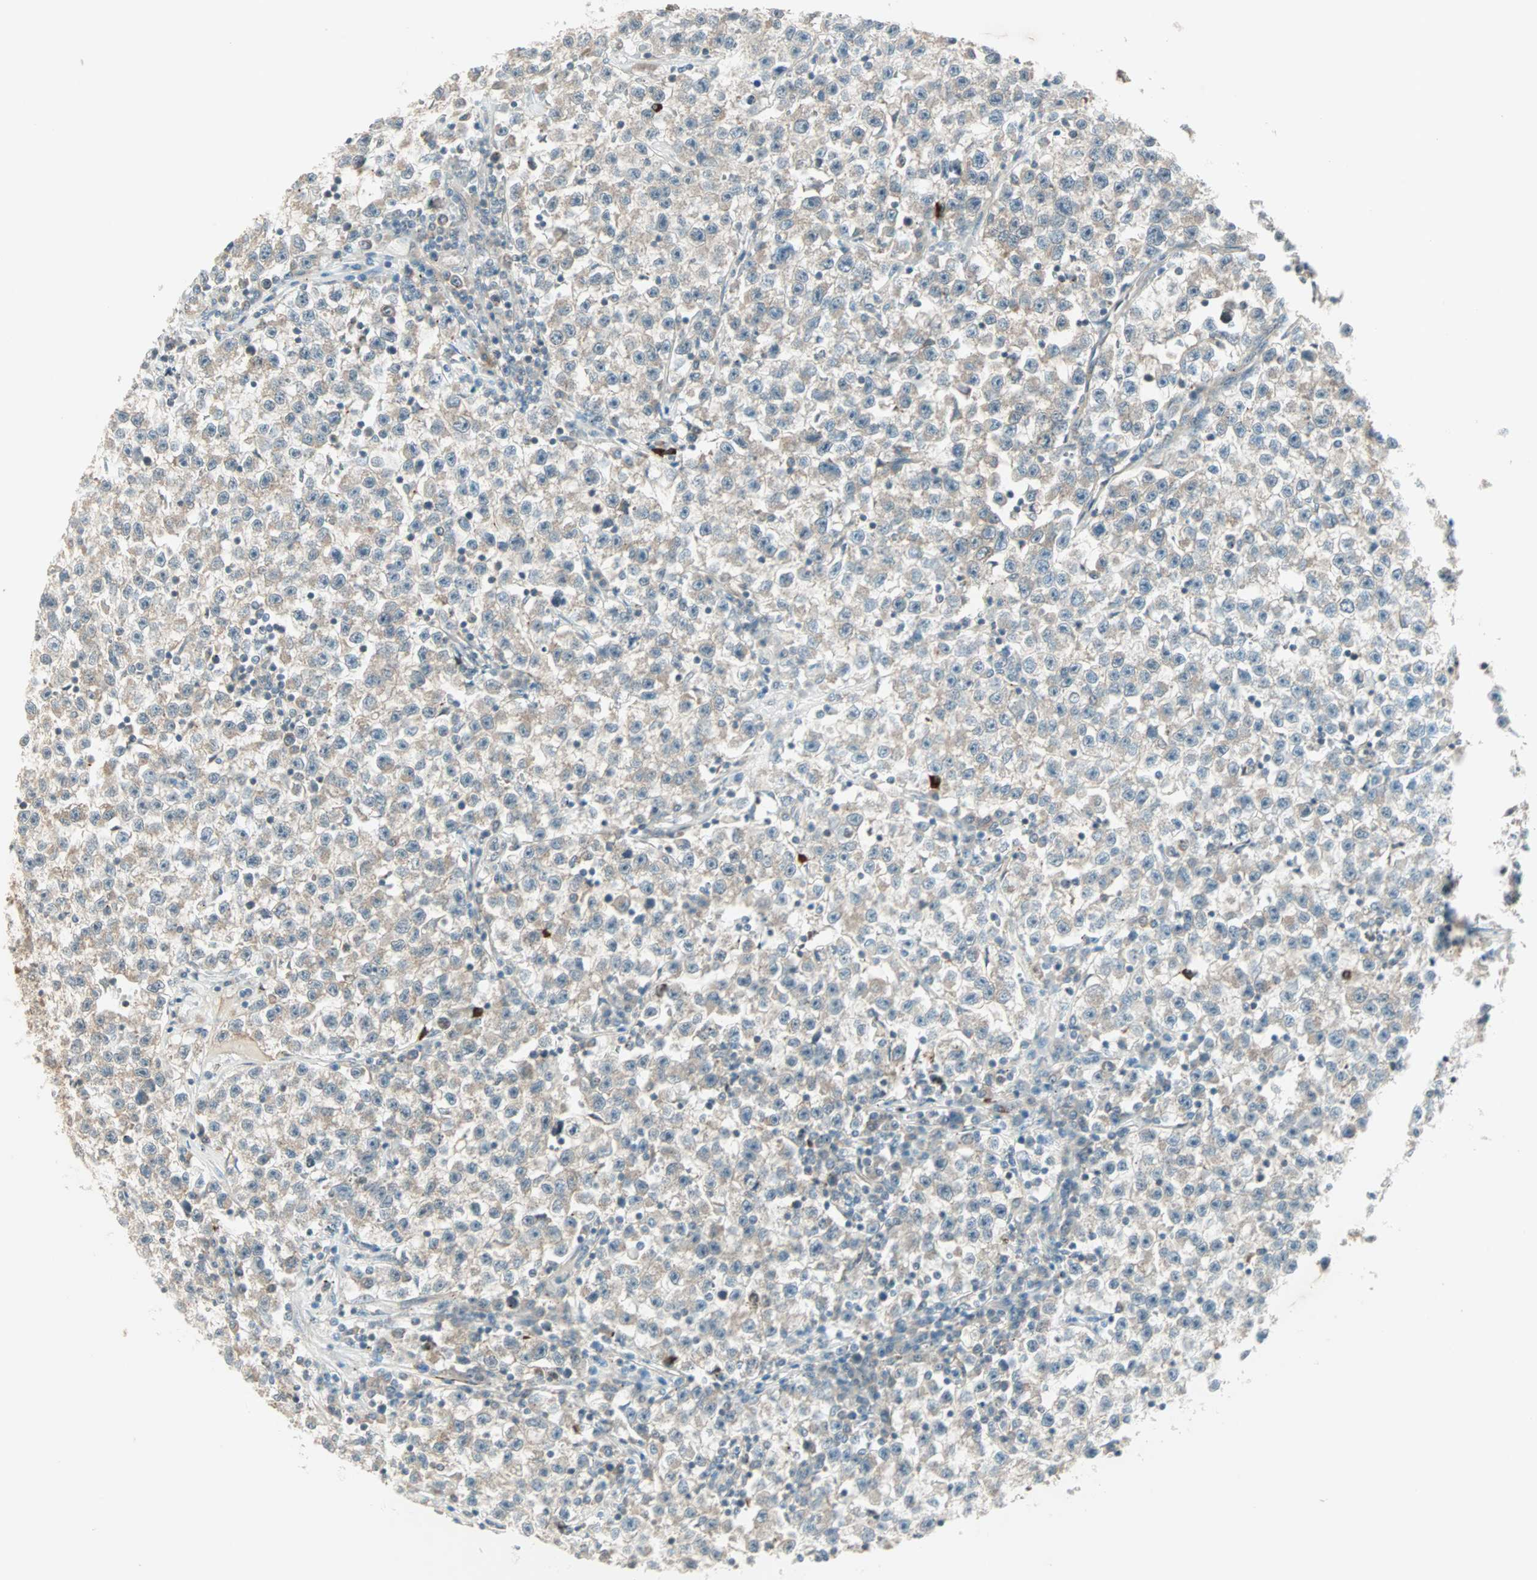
{"staining": {"intensity": "weak", "quantity": ">75%", "location": "cytoplasmic/membranous"}, "tissue": "testis cancer", "cell_type": "Tumor cells", "image_type": "cancer", "snomed": [{"axis": "morphology", "description": "Seminoma, NOS"}, {"axis": "topography", "description": "Testis"}], "caption": "Tumor cells demonstrate weak cytoplasmic/membranous positivity in about >75% of cells in testis cancer.", "gene": "PGBD1", "patient": {"sex": "male", "age": 22}}